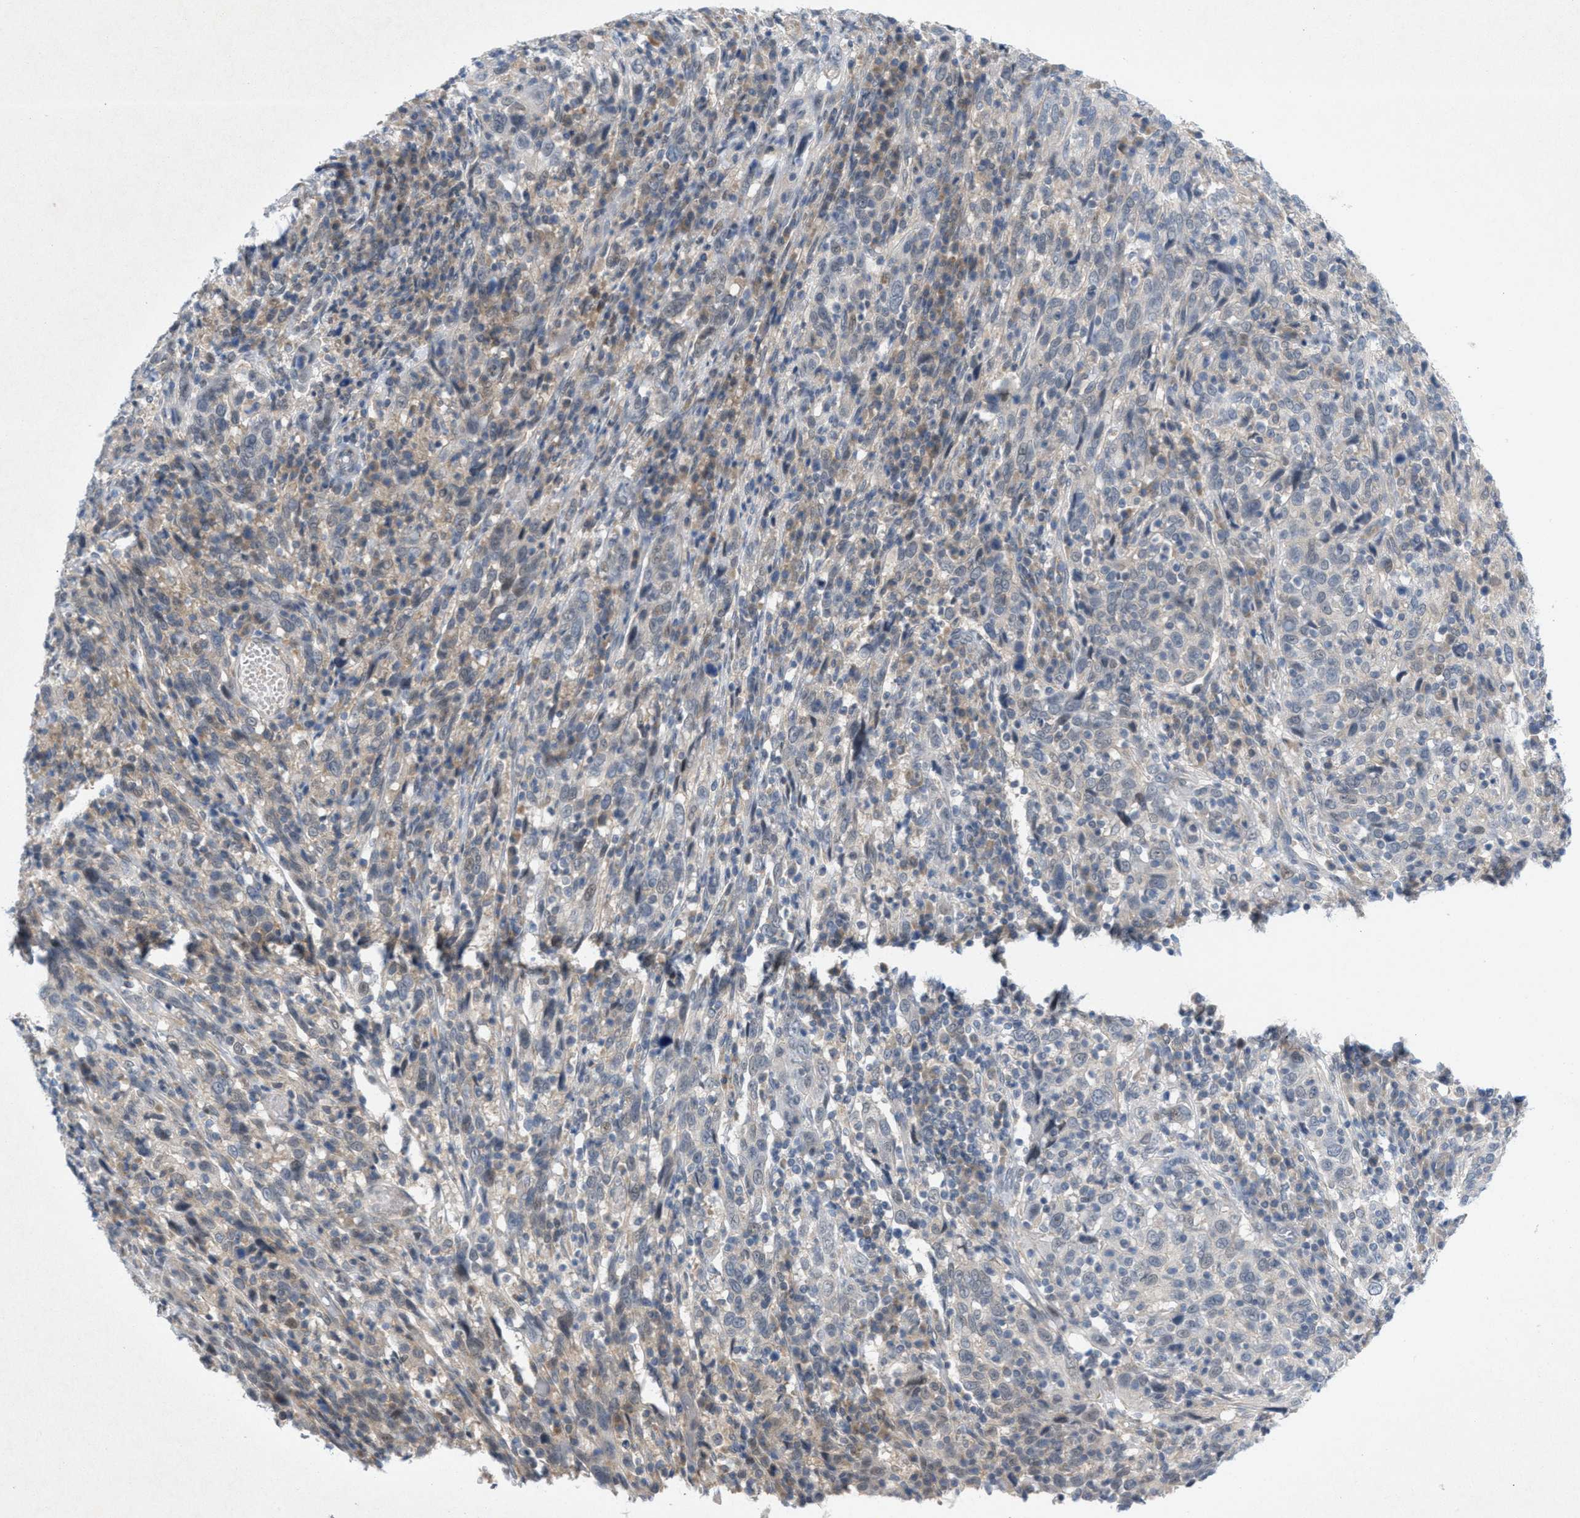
{"staining": {"intensity": "weak", "quantity": "<25%", "location": "cytoplasmic/membranous"}, "tissue": "cervical cancer", "cell_type": "Tumor cells", "image_type": "cancer", "snomed": [{"axis": "morphology", "description": "Squamous cell carcinoma, NOS"}, {"axis": "topography", "description": "Cervix"}], "caption": "Immunohistochemistry of cervical cancer (squamous cell carcinoma) exhibits no expression in tumor cells.", "gene": "WIPI2", "patient": {"sex": "female", "age": 46}}